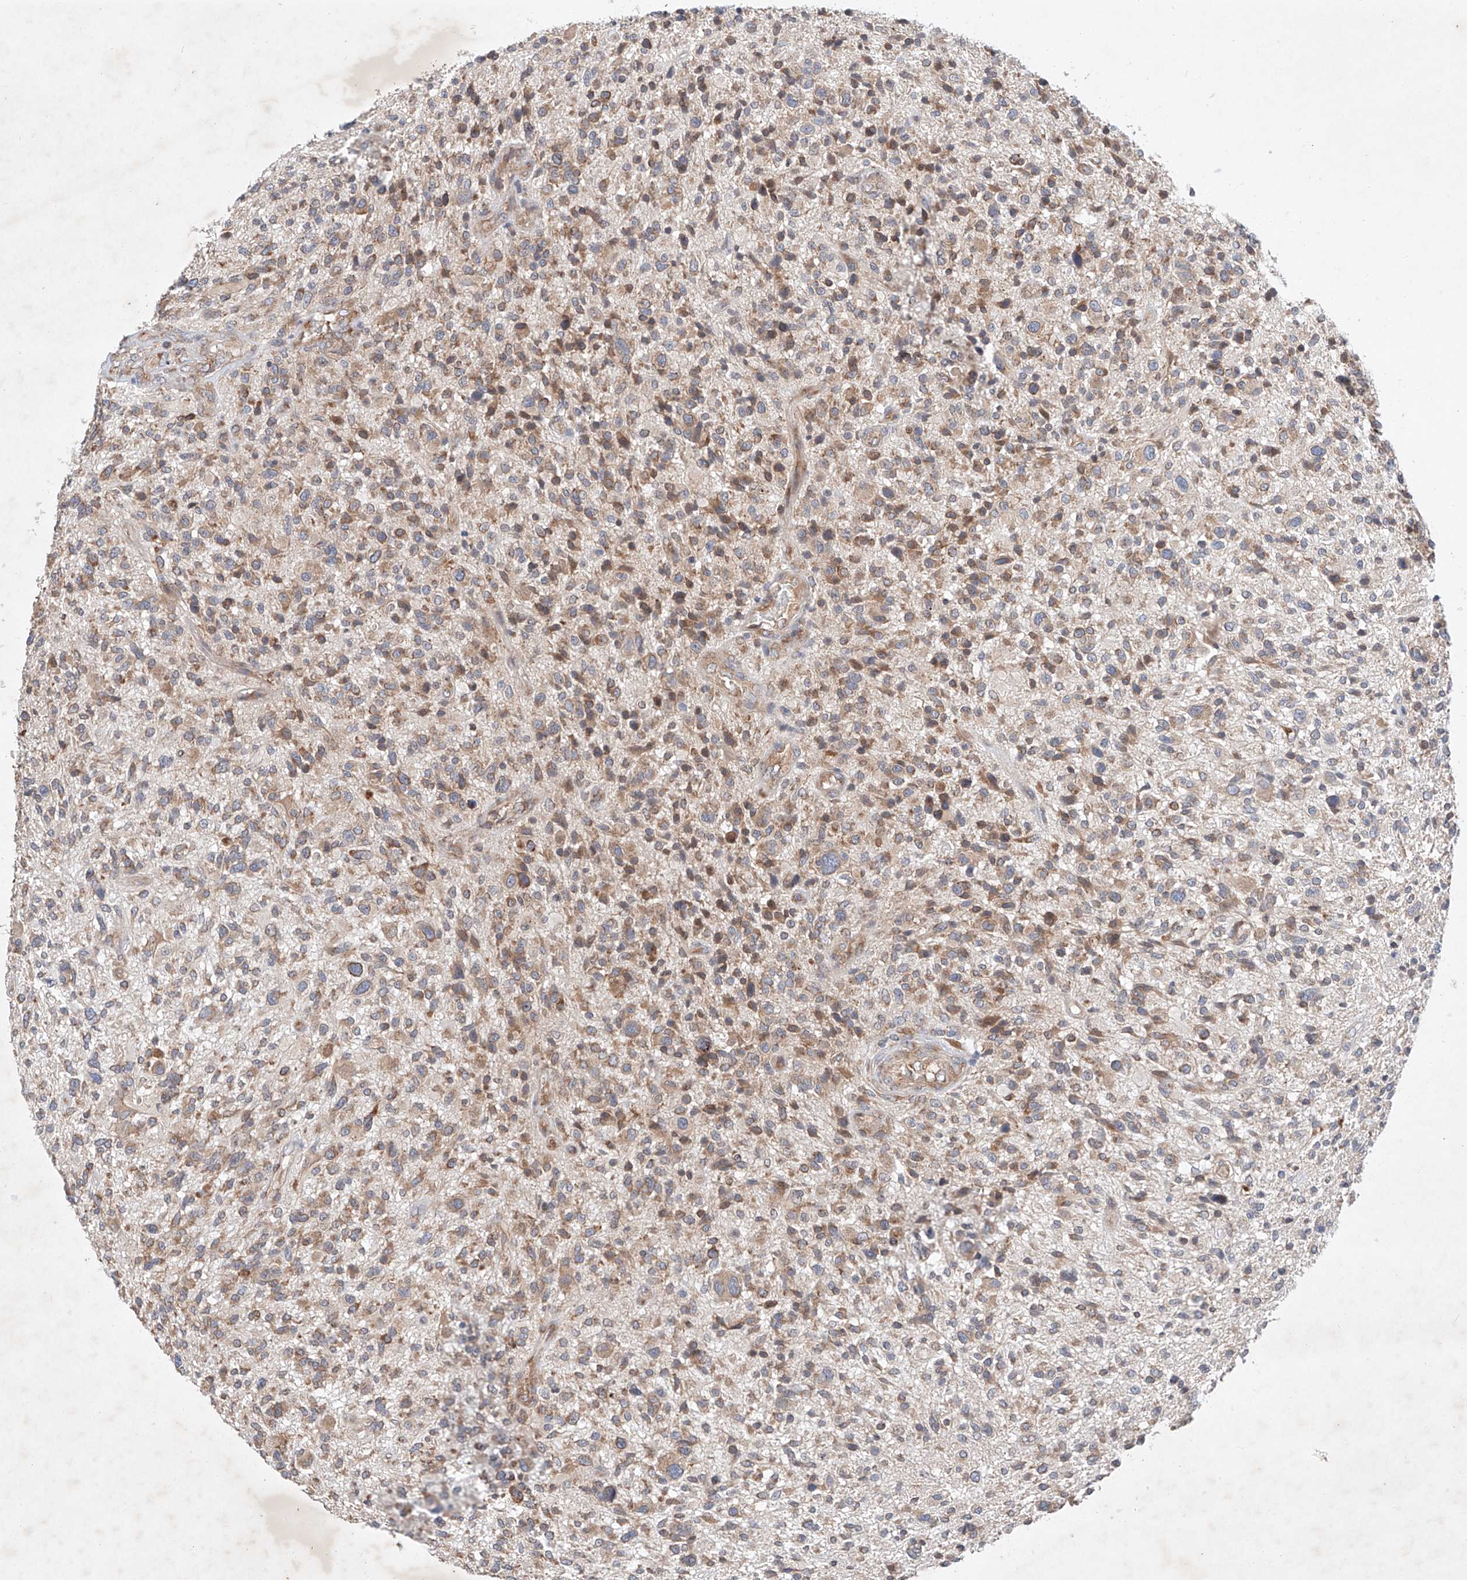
{"staining": {"intensity": "moderate", "quantity": "25%-75%", "location": "cytoplasmic/membranous"}, "tissue": "glioma", "cell_type": "Tumor cells", "image_type": "cancer", "snomed": [{"axis": "morphology", "description": "Glioma, malignant, High grade"}, {"axis": "topography", "description": "Brain"}], "caption": "Immunohistochemical staining of malignant high-grade glioma exhibits moderate cytoplasmic/membranous protein expression in about 25%-75% of tumor cells.", "gene": "FASTK", "patient": {"sex": "male", "age": 47}}